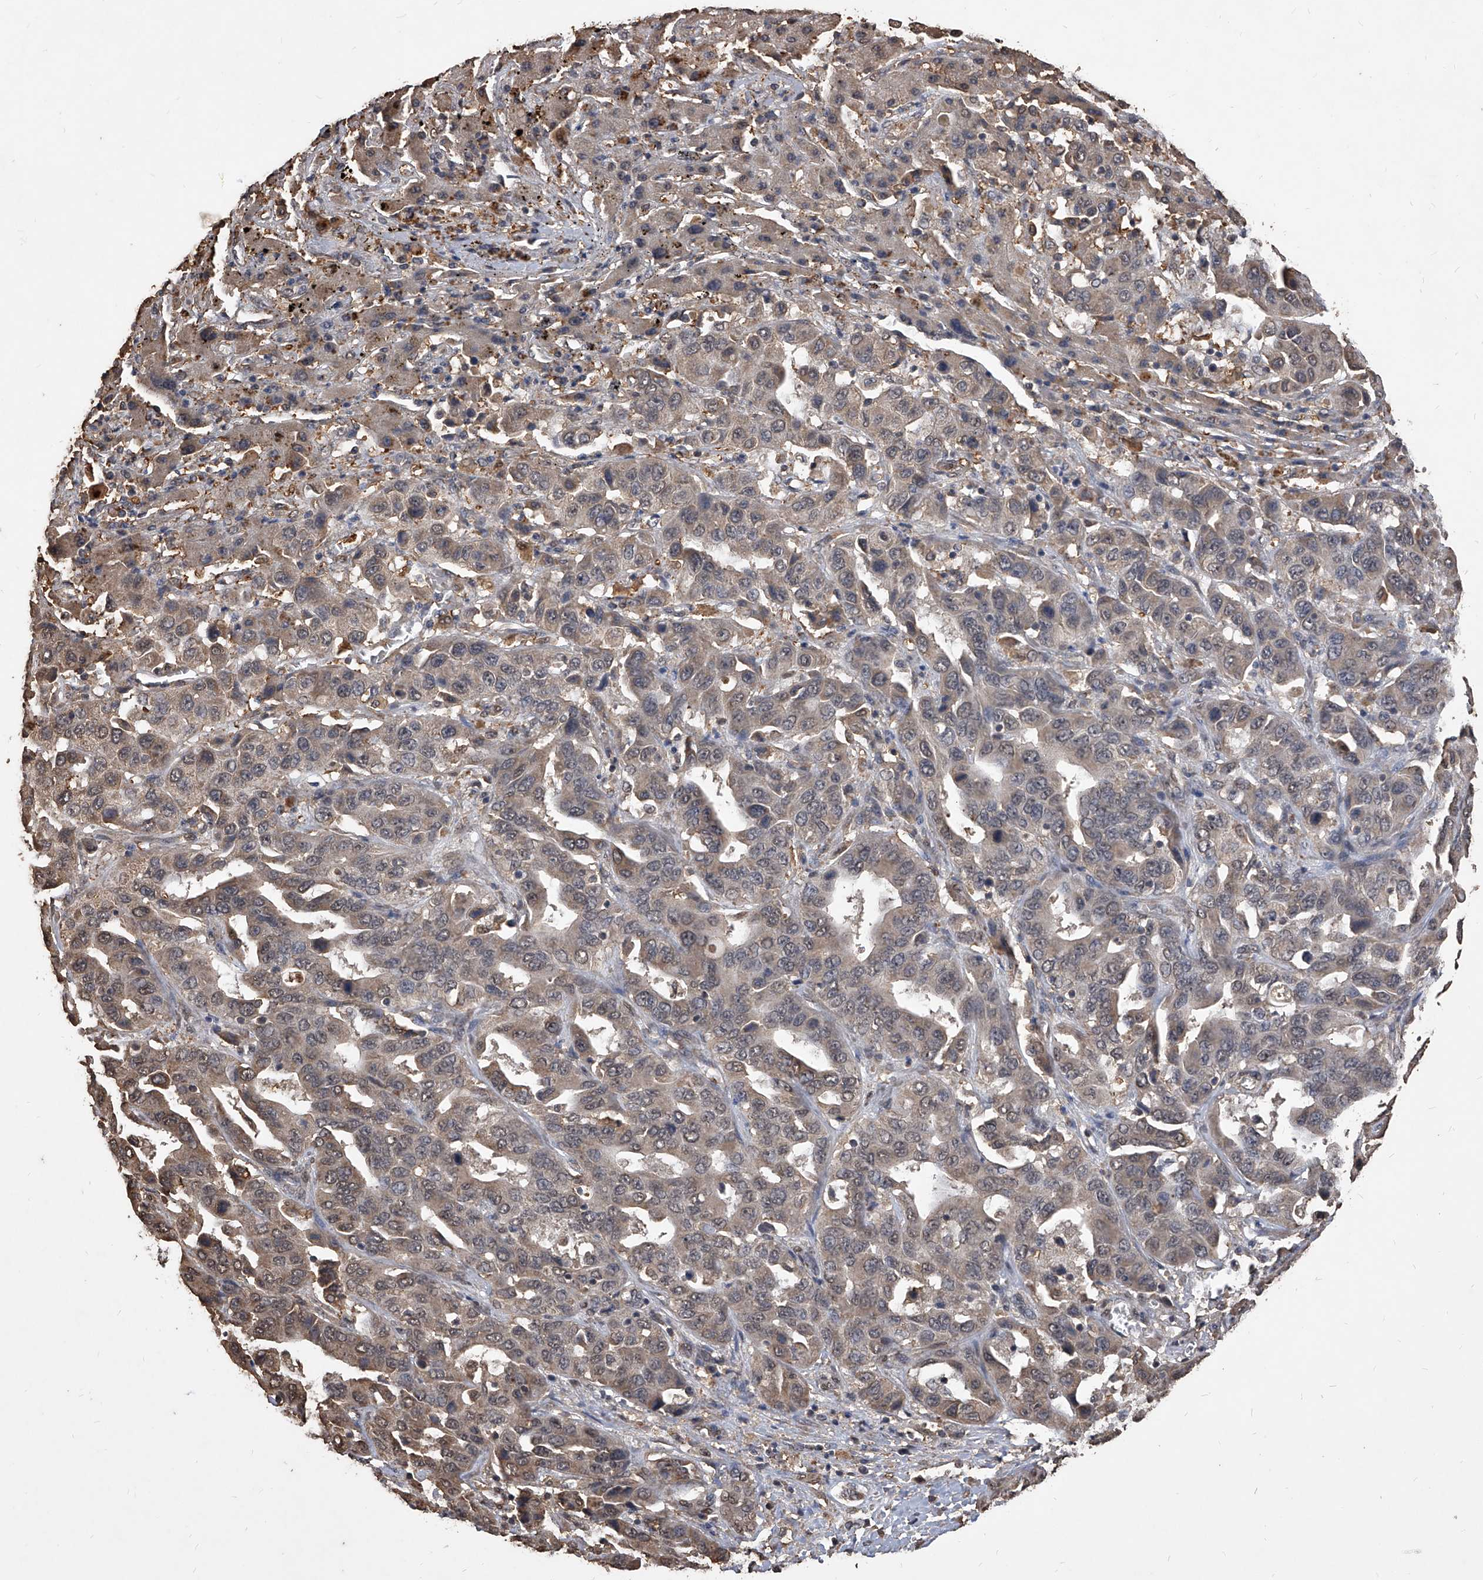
{"staining": {"intensity": "weak", "quantity": "25%-75%", "location": "cytoplasmic/membranous"}, "tissue": "liver cancer", "cell_type": "Tumor cells", "image_type": "cancer", "snomed": [{"axis": "morphology", "description": "Cholangiocarcinoma"}, {"axis": "topography", "description": "Liver"}], "caption": "This photomicrograph shows immunohistochemistry staining of human cholangiocarcinoma (liver), with low weak cytoplasmic/membranous expression in about 25%-75% of tumor cells.", "gene": "FBXL4", "patient": {"sex": "female", "age": 52}}